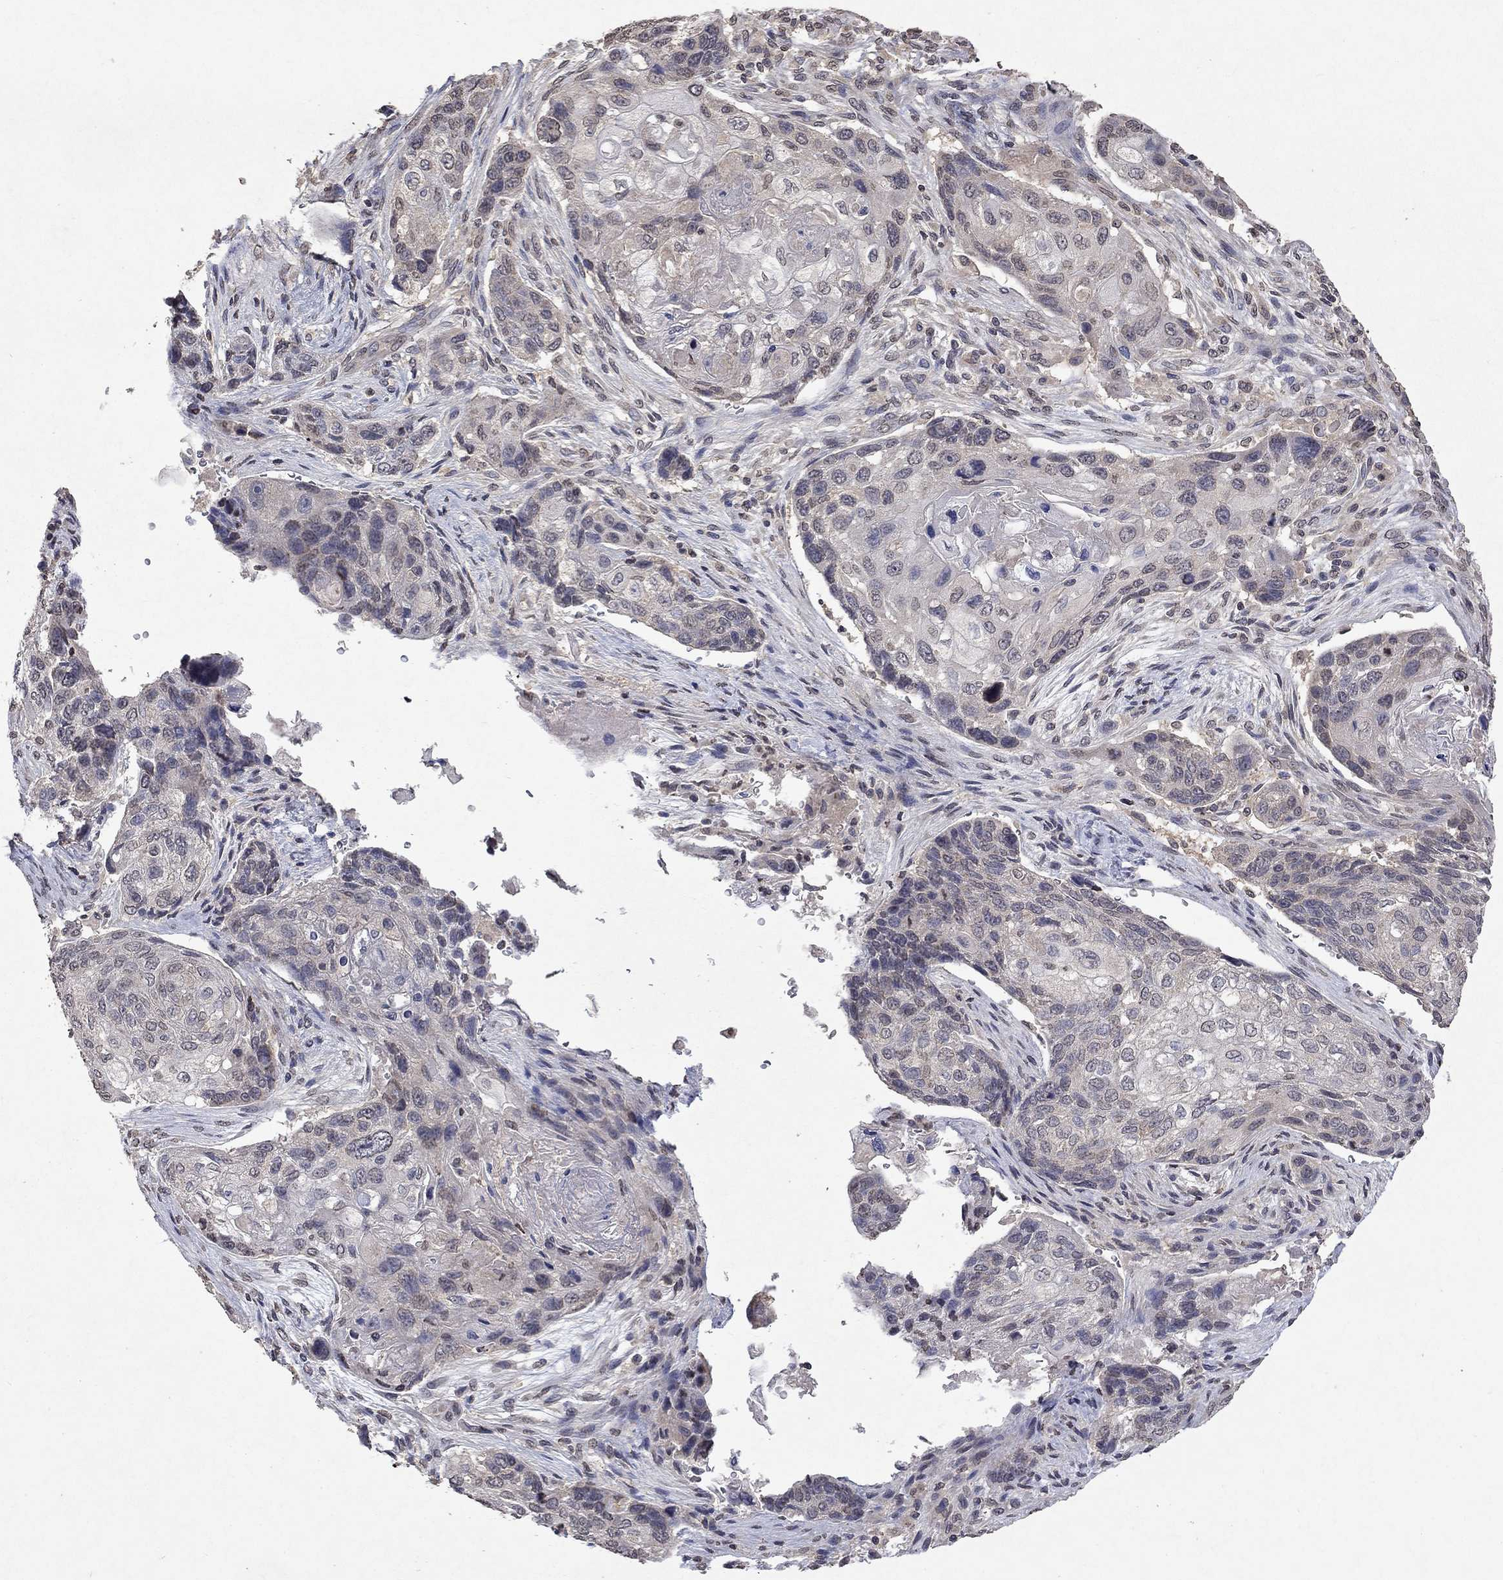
{"staining": {"intensity": "weak", "quantity": "<25%", "location": "cytoplasmic/membranous"}, "tissue": "lung cancer", "cell_type": "Tumor cells", "image_type": "cancer", "snomed": [{"axis": "morphology", "description": "Normal tissue, NOS"}, {"axis": "morphology", "description": "Squamous cell carcinoma, NOS"}, {"axis": "topography", "description": "Bronchus"}, {"axis": "topography", "description": "Lung"}], "caption": "This photomicrograph is of lung cancer (squamous cell carcinoma) stained with immunohistochemistry to label a protein in brown with the nuclei are counter-stained blue. There is no staining in tumor cells.", "gene": "TTC38", "patient": {"sex": "male", "age": 69}}